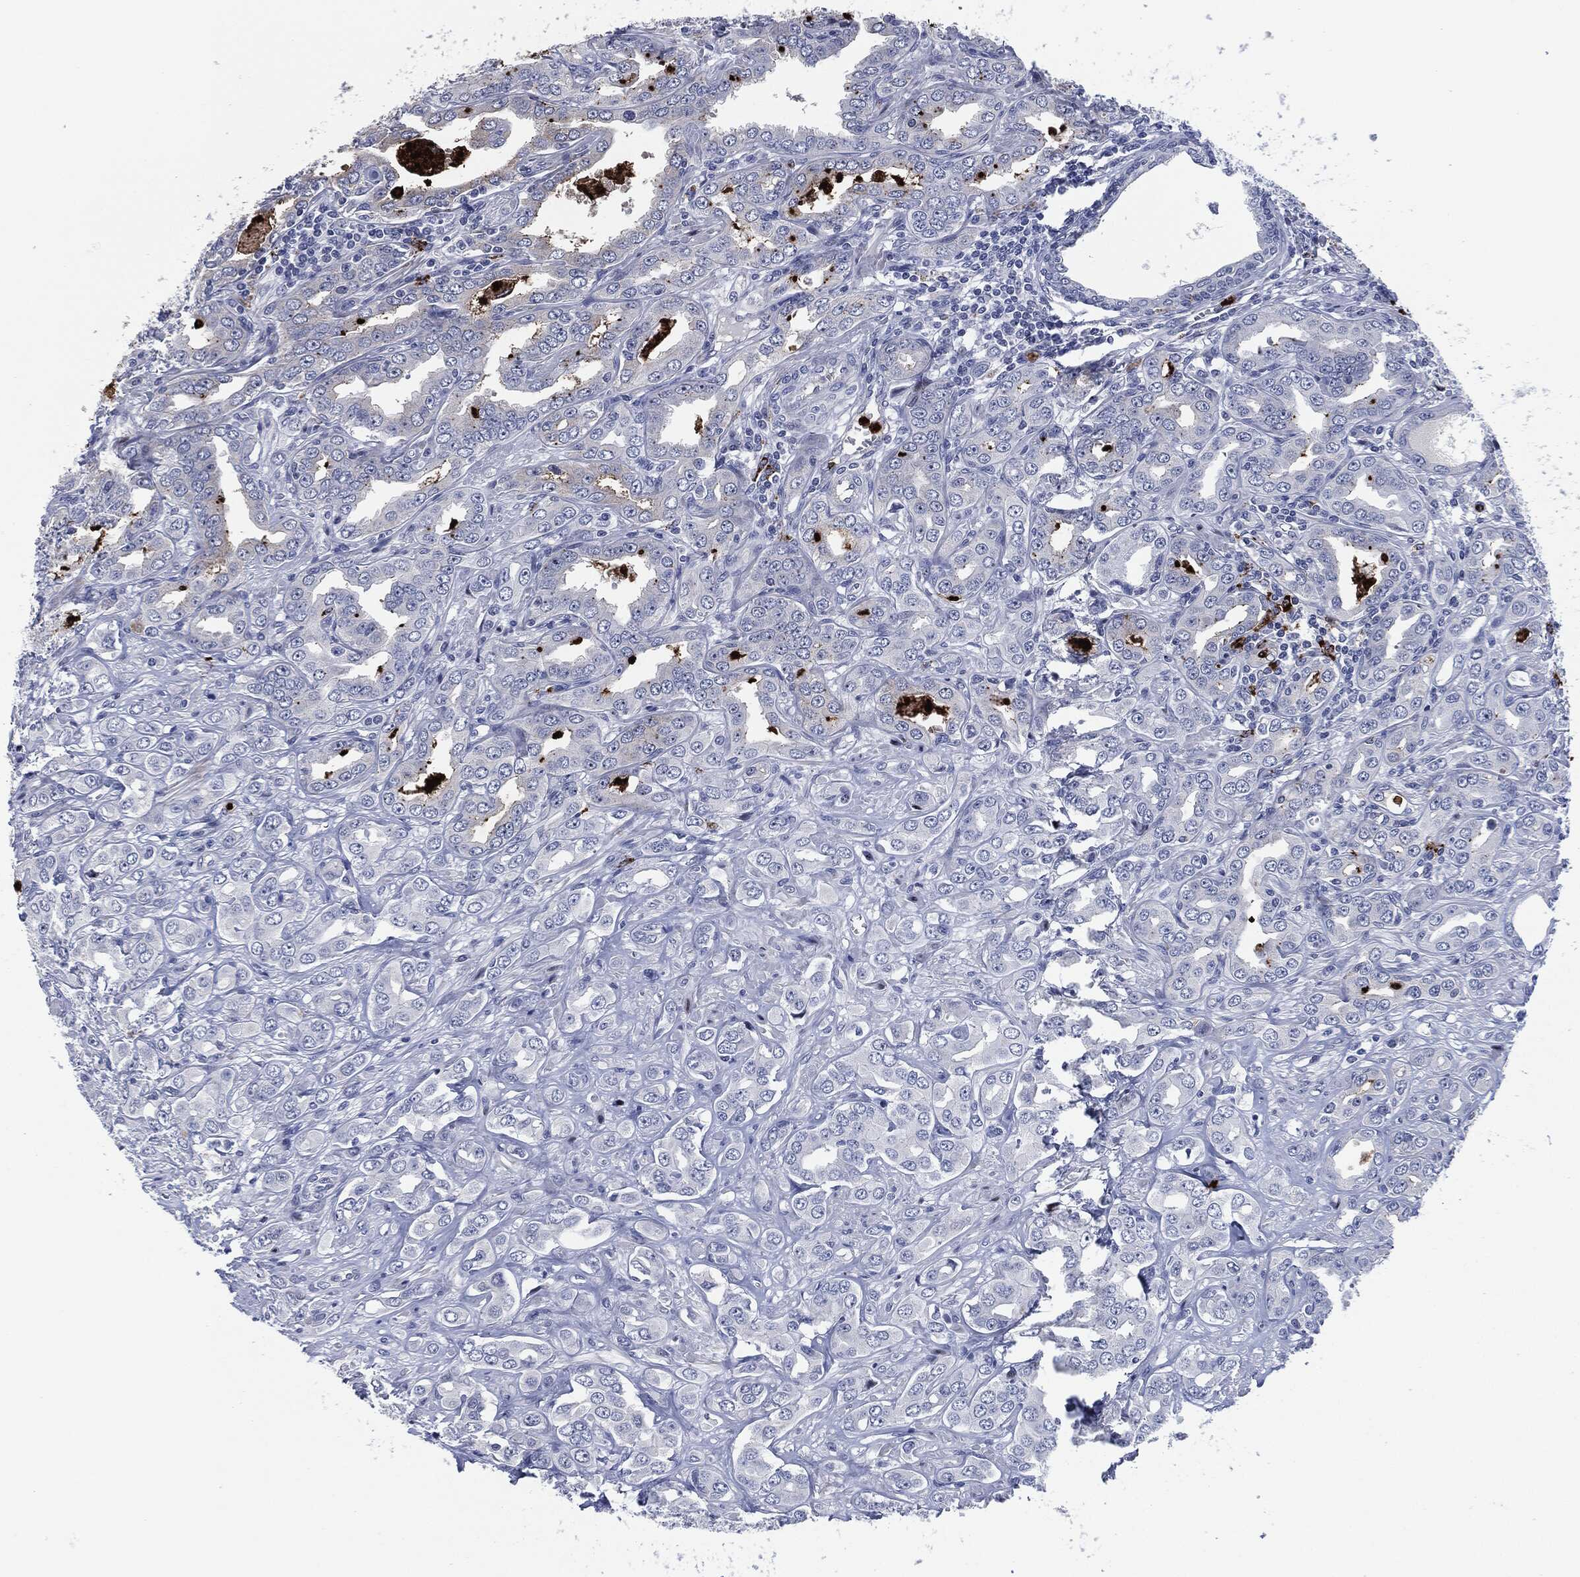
{"staining": {"intensity": "negative", "quantity": "none", "location": "none"}, "tissue": "prostate cancer", "cell_type": "Tumor cells", "image_type": "cancer", "snomed": [{"axis": "morphology", "description": "Adenocarcinoma, NOS"}, {"axis": "topography", "description": "Prostate and seminal vesicle, NOS"}, {"axis": "topography", "description": "Prostate"}], "caption": "An image of human prostate cancer (adenocarcinoma) is negative for staining in tumor cells.", "gene": "MPO", "patient": {"sex": "male", "age": 69}}